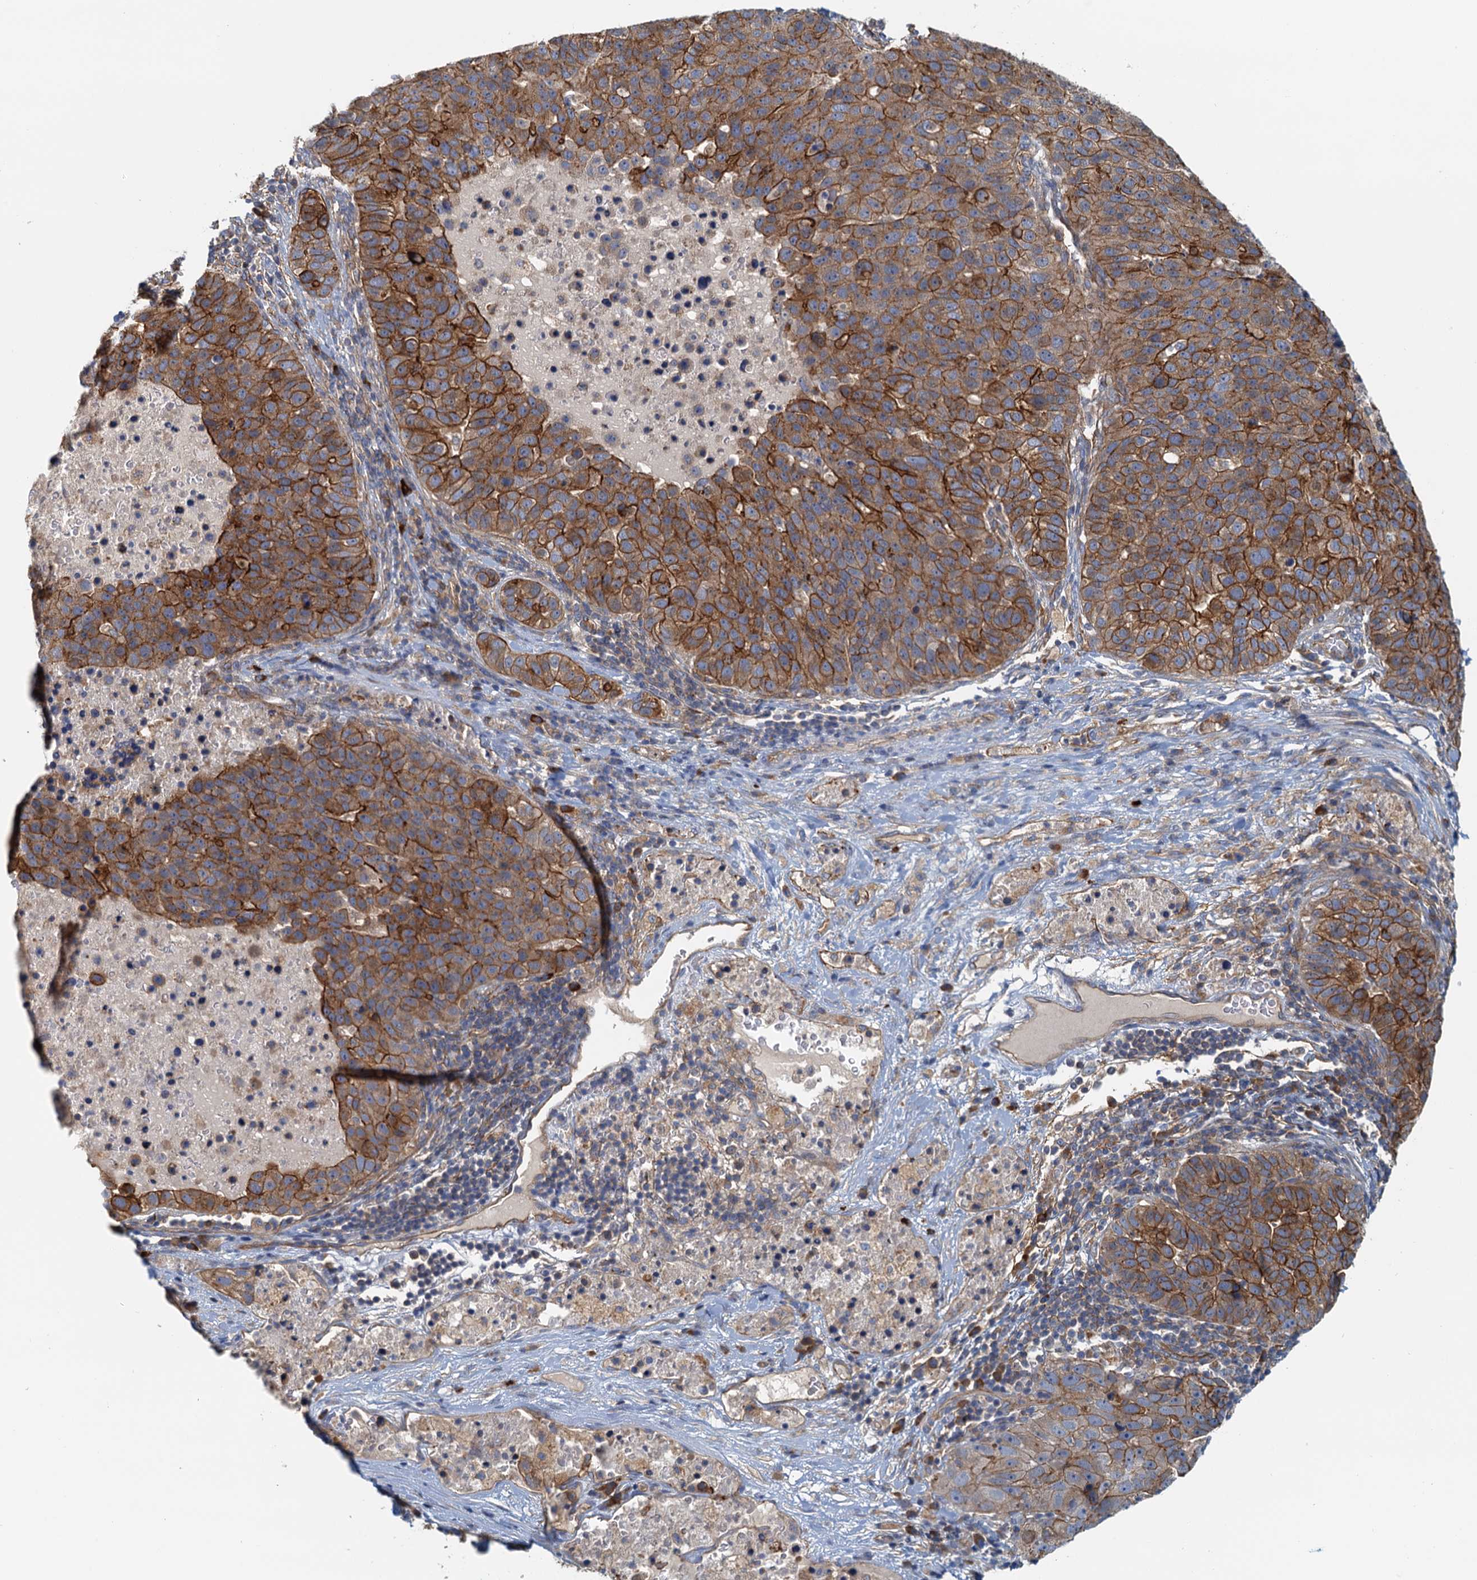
{"staining": {"intensity": "strong", "quantity": ">75%", "location": "cytoplasmic/membranous"}, "tissue": "pancreatic cancer", "cell_type": "Tumor cells", "image_type": "cancer", "snomed": [{"axis": "morphology", "description": "Adenocarcinoma, NOS"}, {"axis": "topography", "description": "Pancreas"}], "caption": "Immunohistochemistry (IHC) (DAB (3,3'-diaminobenzidine)) staining of pancreatic adenocarcinoma displays strong cytoplasmic/membranous protein staining in approximately >75% of tumor cells.", "gene": "NIPAL3", "patient": {"sex": "female", "age": 61}}